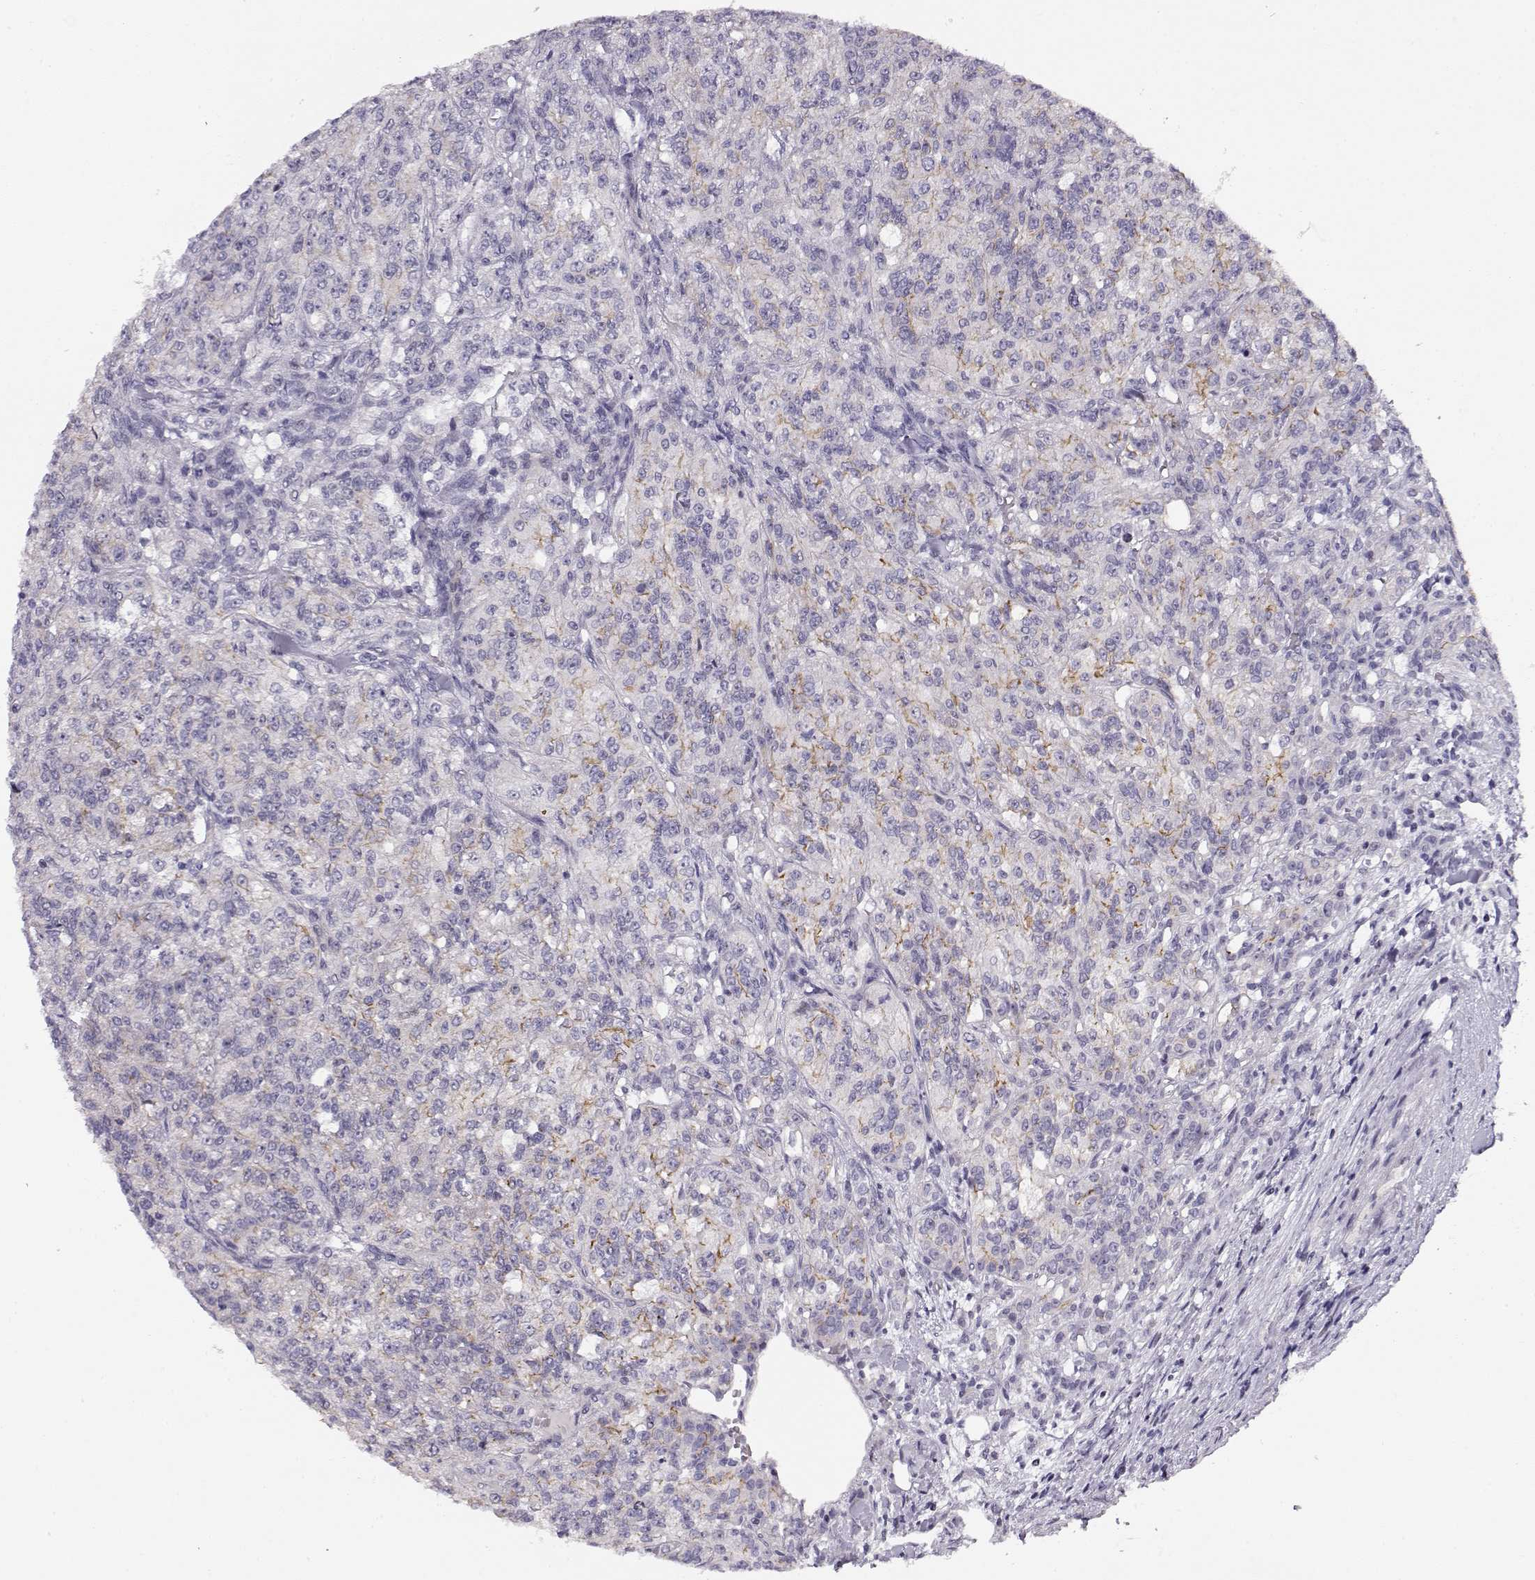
{"staining": {"intensity": "negative", "quantity": "none", "location": "none"}, "tissue": "renal cancer", "cell_type": "Tumor cells", "image_type": "cancer", "snomed": [{"axis": "morphology", "description": "Adenocarcinoma, NOS"}, {"axis": "topography", "description": "Kidney"}], "caption": "Immunohistochemistry histopathology image of neoplastic tissue: human renal cancer stained with DAB (3,3'-diaminobenzidine) exhibits no significant protein staining in tumor cells.", "gene": "CRX", "patient": {"sex": "female", "age": 63}}